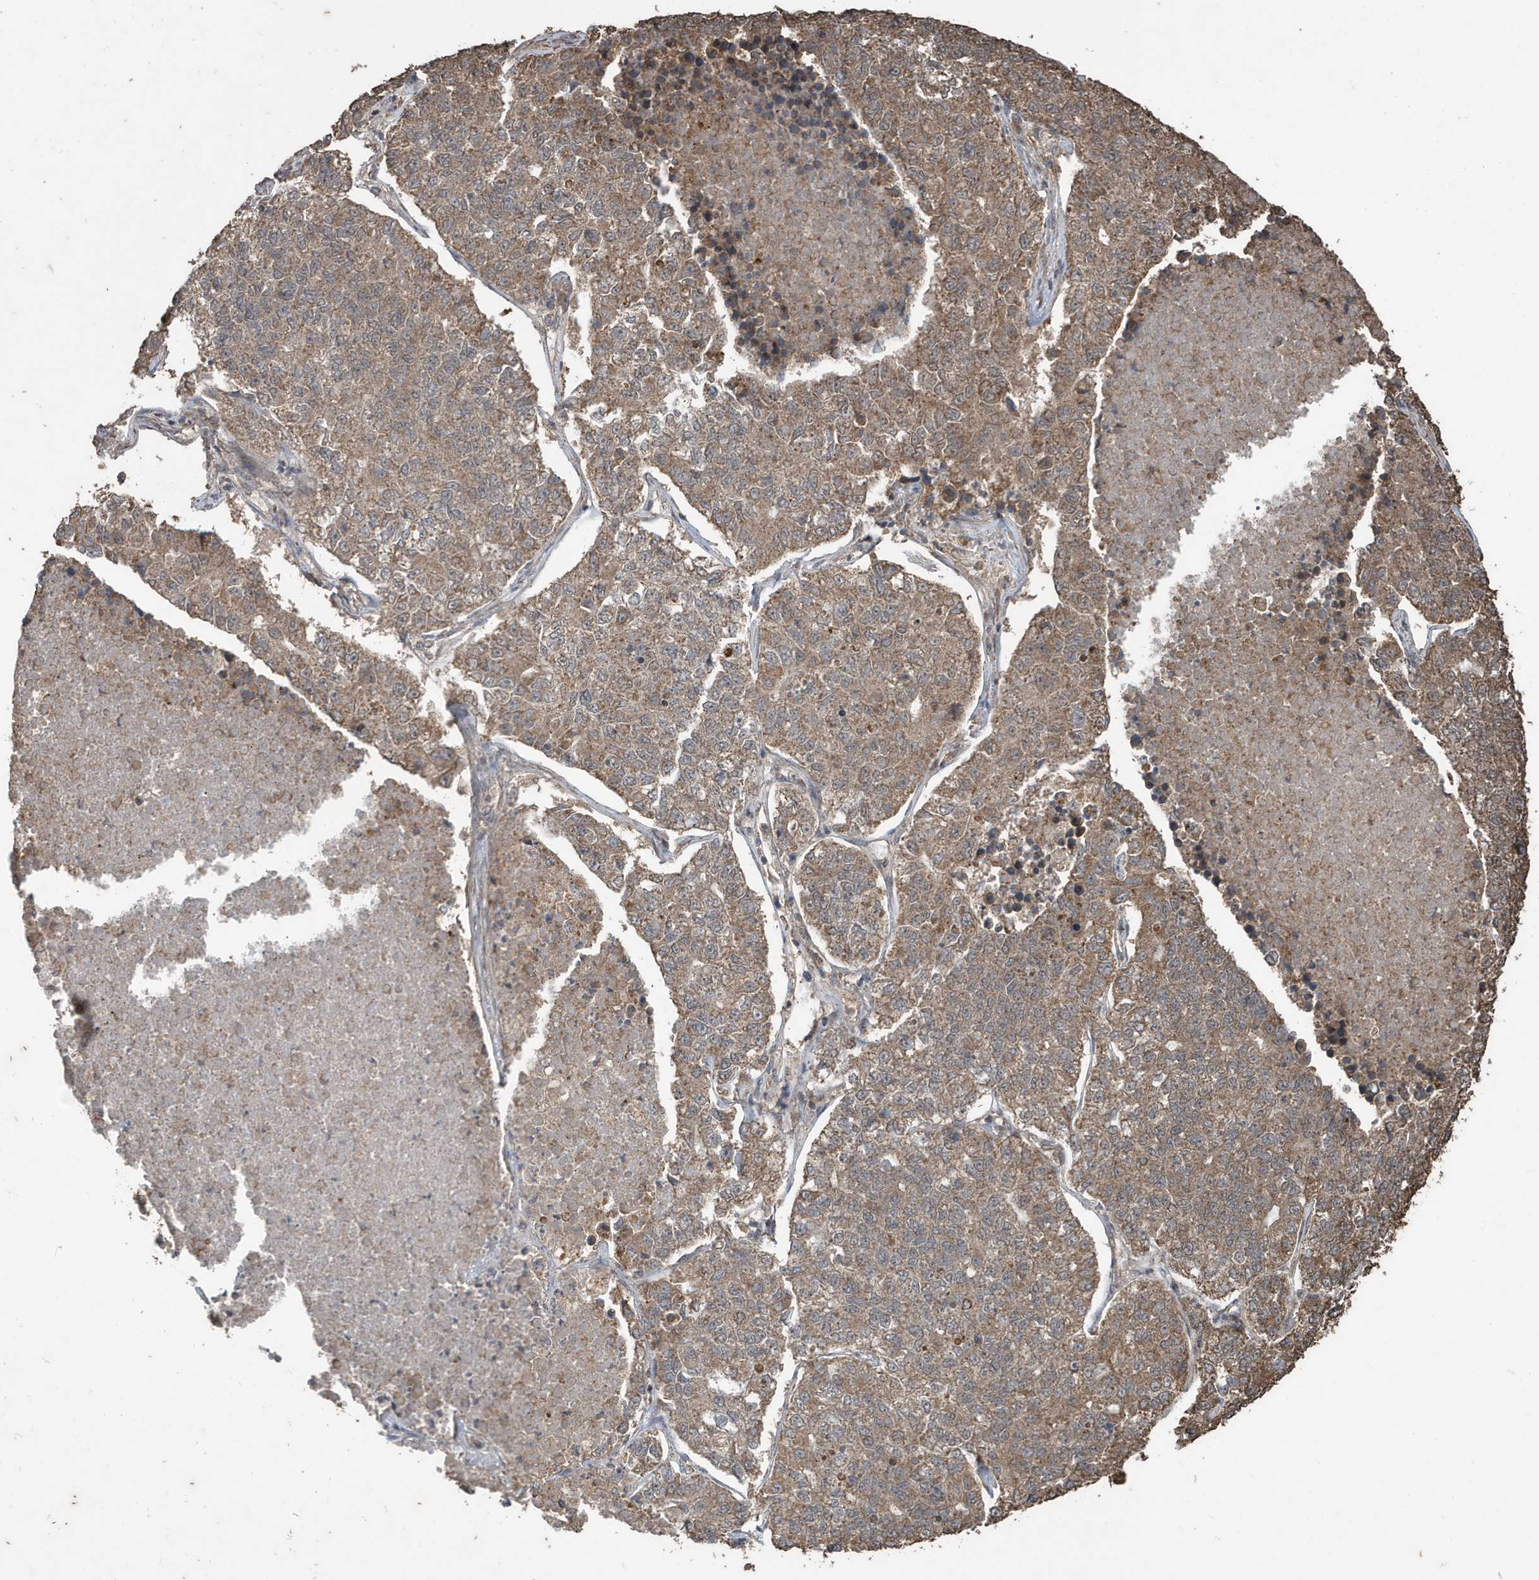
{"staining": {"intensity": "moderate", "quantity": ">75%", "location": "cytoplasmic/membranous"}, "tissue": "lung cancer", "cell_type": "Tumor cells", "image_type": "cancer", "snomed": [{"axis": "morphology", "description": "Adenocarcinoma, NOS"}, {"axis": "topography", "description": "Lung"}], "caption": "A brown stain shows moderate cytoplasmic/membranous expression of a protein in human lung adenocarcinoma tumor cells. (IHC, brightfield microscopy, high magnification).", "gene": "PAXBP1", "patient": {"sex": "male", "age": 49}}